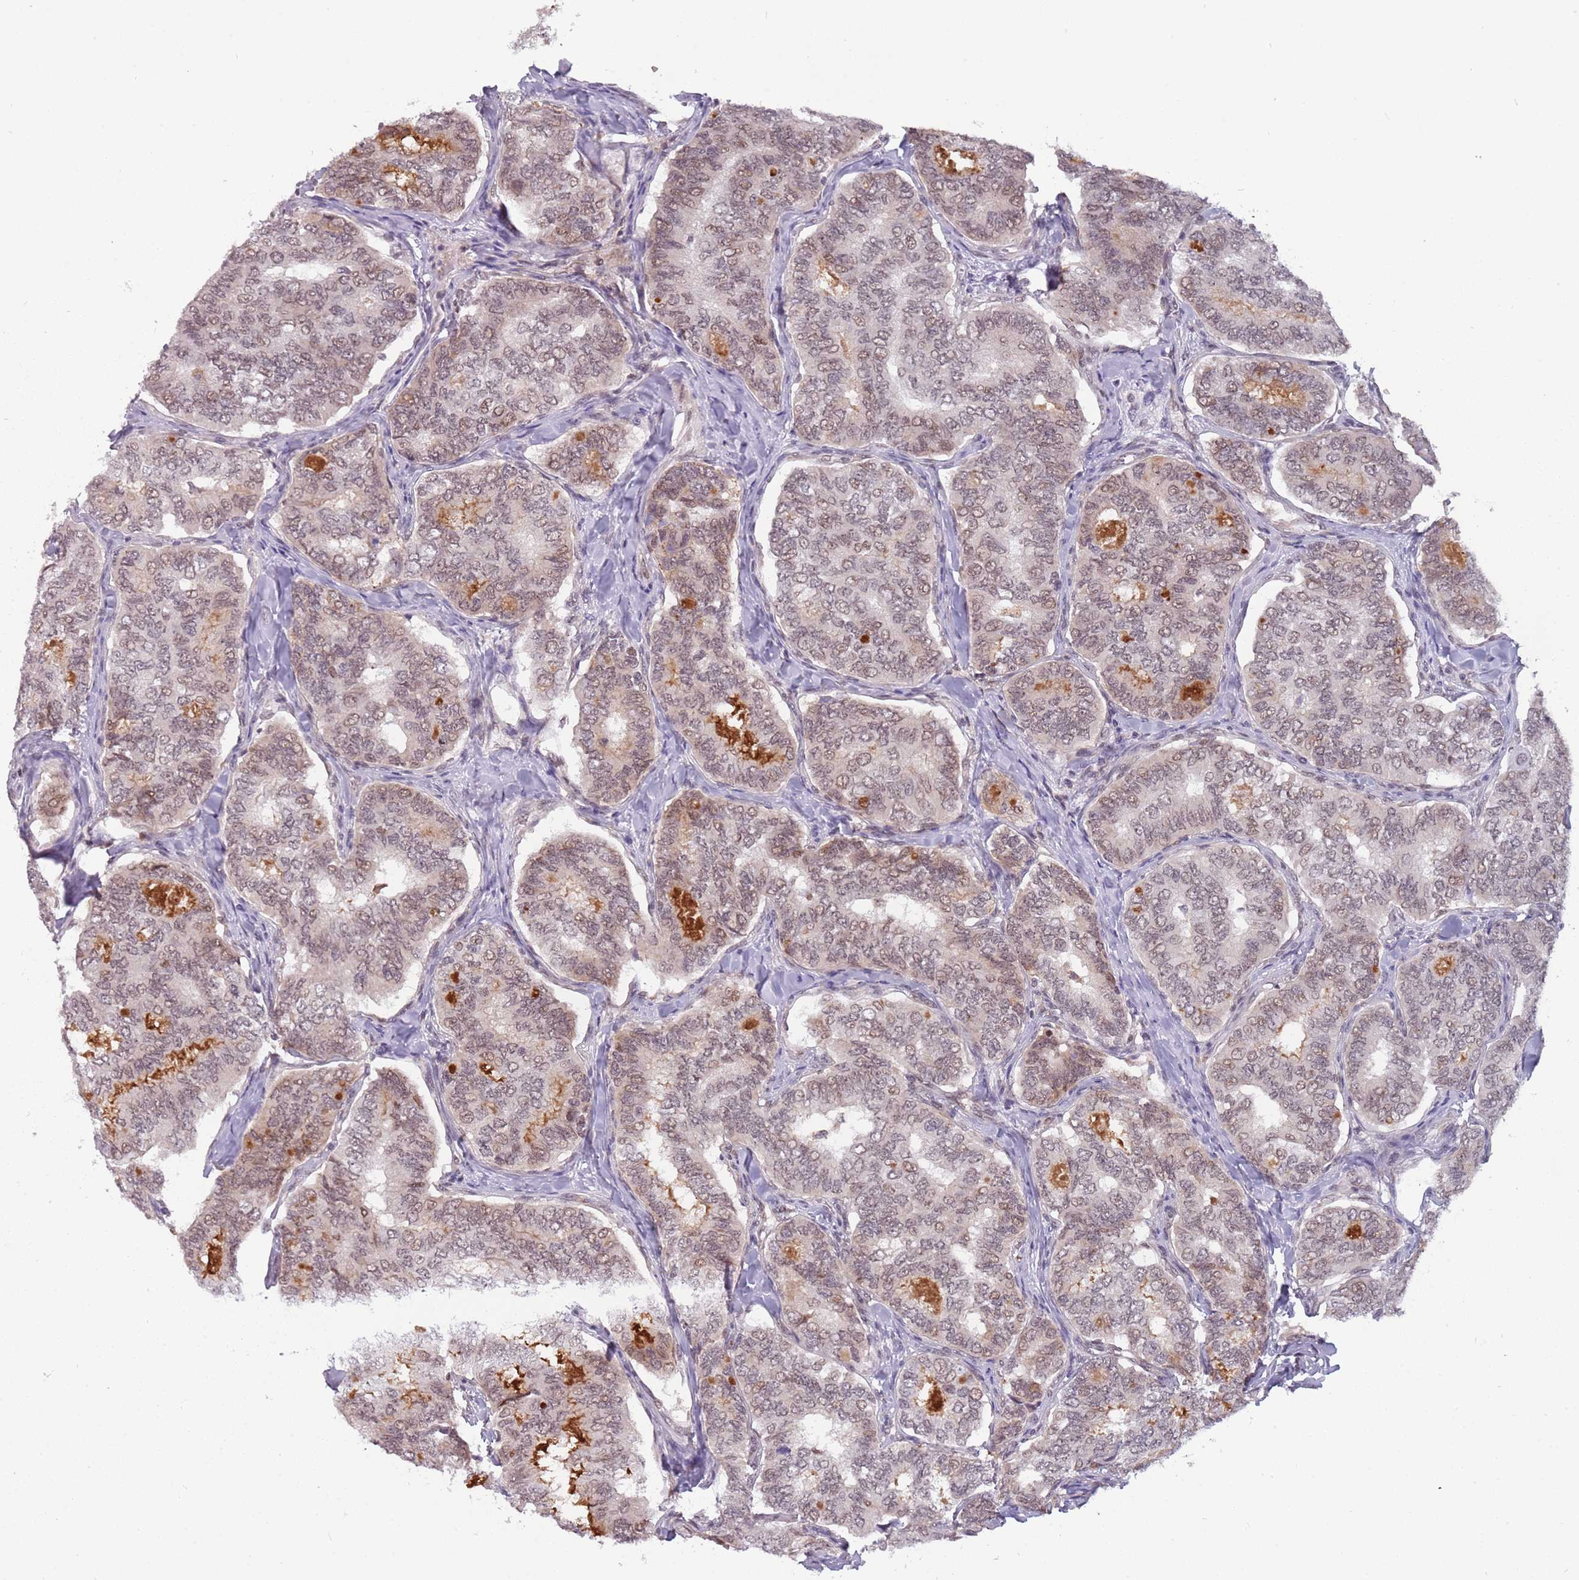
{"staining": {"intensity": "weak", "quantity": "25%-75%", "location": "nuclear"}, "tissue": "thyroid cancer", "cell_type": "Tumor cells", "image_type": "cancer", "snomed": [{"axis": "morphology", "description": "Papillary adenocarcinoma, NOS"}, {"axis": "topography", "description": "Thyroid gland"}], "caption": "This micrograph reveals immunohistochemistry (IHC) staining of human thyroid cancer (papillary adenocarcinoma), with low weak nuclear staining in approximately 25%-75% of tumor cells.", "gene": "BARD1", "patient": {"sex": "female", "age": 35}}